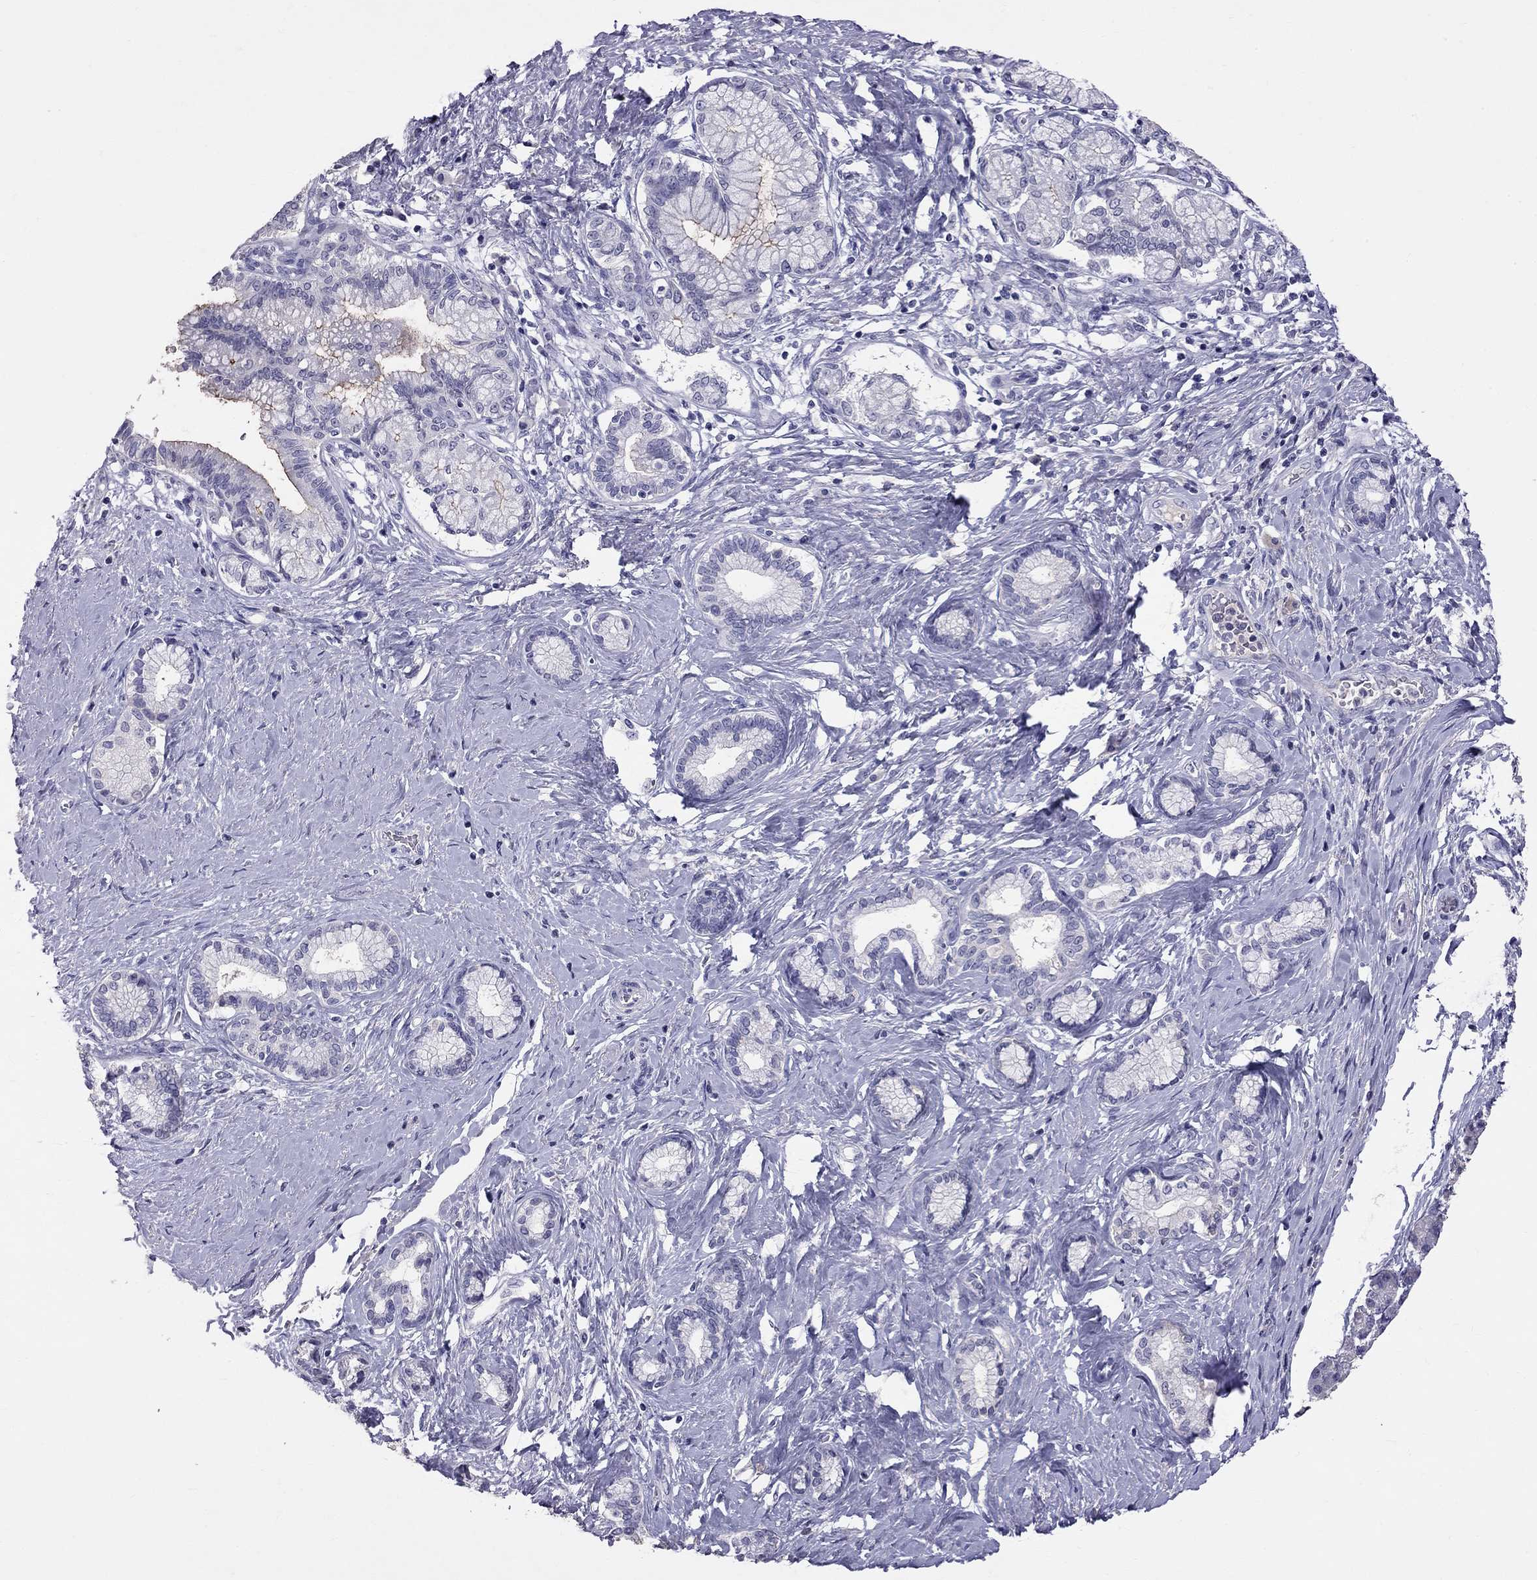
{"staining": {"intensity": "negative", "quantity": "none", "location": "none"}, "tissue": "pancreatic cancer", "cell_type": "Tumor cells", "image_type": "cancer", "snomed": [{"axis": "morphology", "description": "Adenocarcinoma, NOS"}, {"axis": "topography", "description": "Pancreas"}], "caption": "High power microscopy micrograph of an IHC histopathology image of pancreatic cancer, revealing no significant staining in tumor cells. (DAB (3,3'-diaminobenzidine) immunohistochemistry visualized using brightfield microscopy, high magnification).", "gene": "CFAP91", "patient": {"sex": "female", "age": 73}}